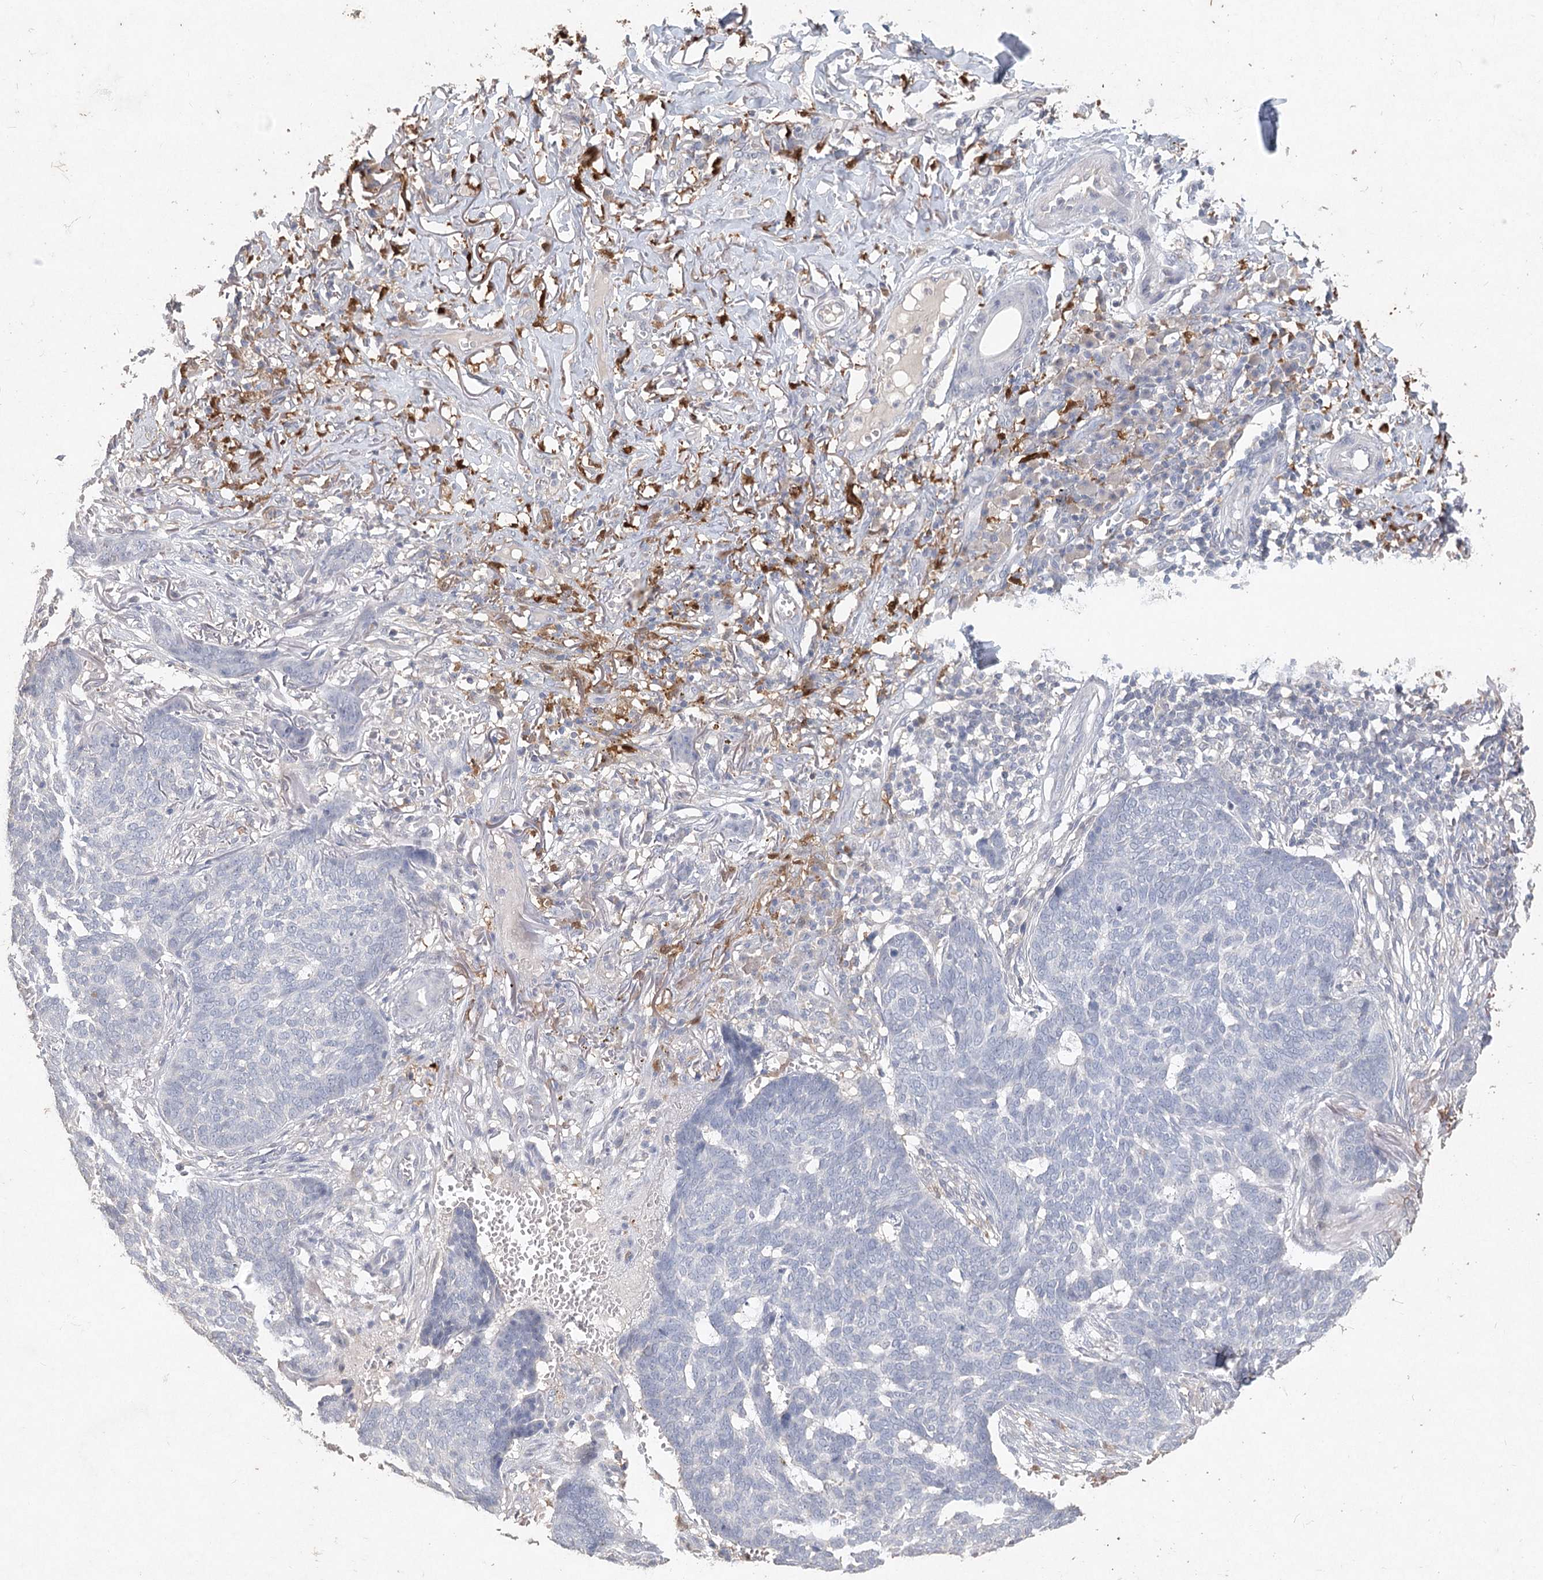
{"staining": {"intensity": "negative", "quantity": "none", "location": "none"}, "tissue": "skin cancer", "cell_type": "Tumor cells", "image_type": "cancer", "snomed": [{"axis": "morphology", "description": "Basal cell carcinoma"}, {"axis": "topography", "description": "Skin"}], "caption": "IHC photomicrograph of neoplastic tissue: basal cell carcinoma (skin) stained with DAB (3,3'-diaminobenzidine) shows no significant protein positivity in tumor cells. (Stains: DAB immunohistochemistry with hematoxylin counter stain, Microscopy: brightfield microscopy at high magnification).", "gene": "ARSI", "patient": {"sex": "male", "age": 85}}